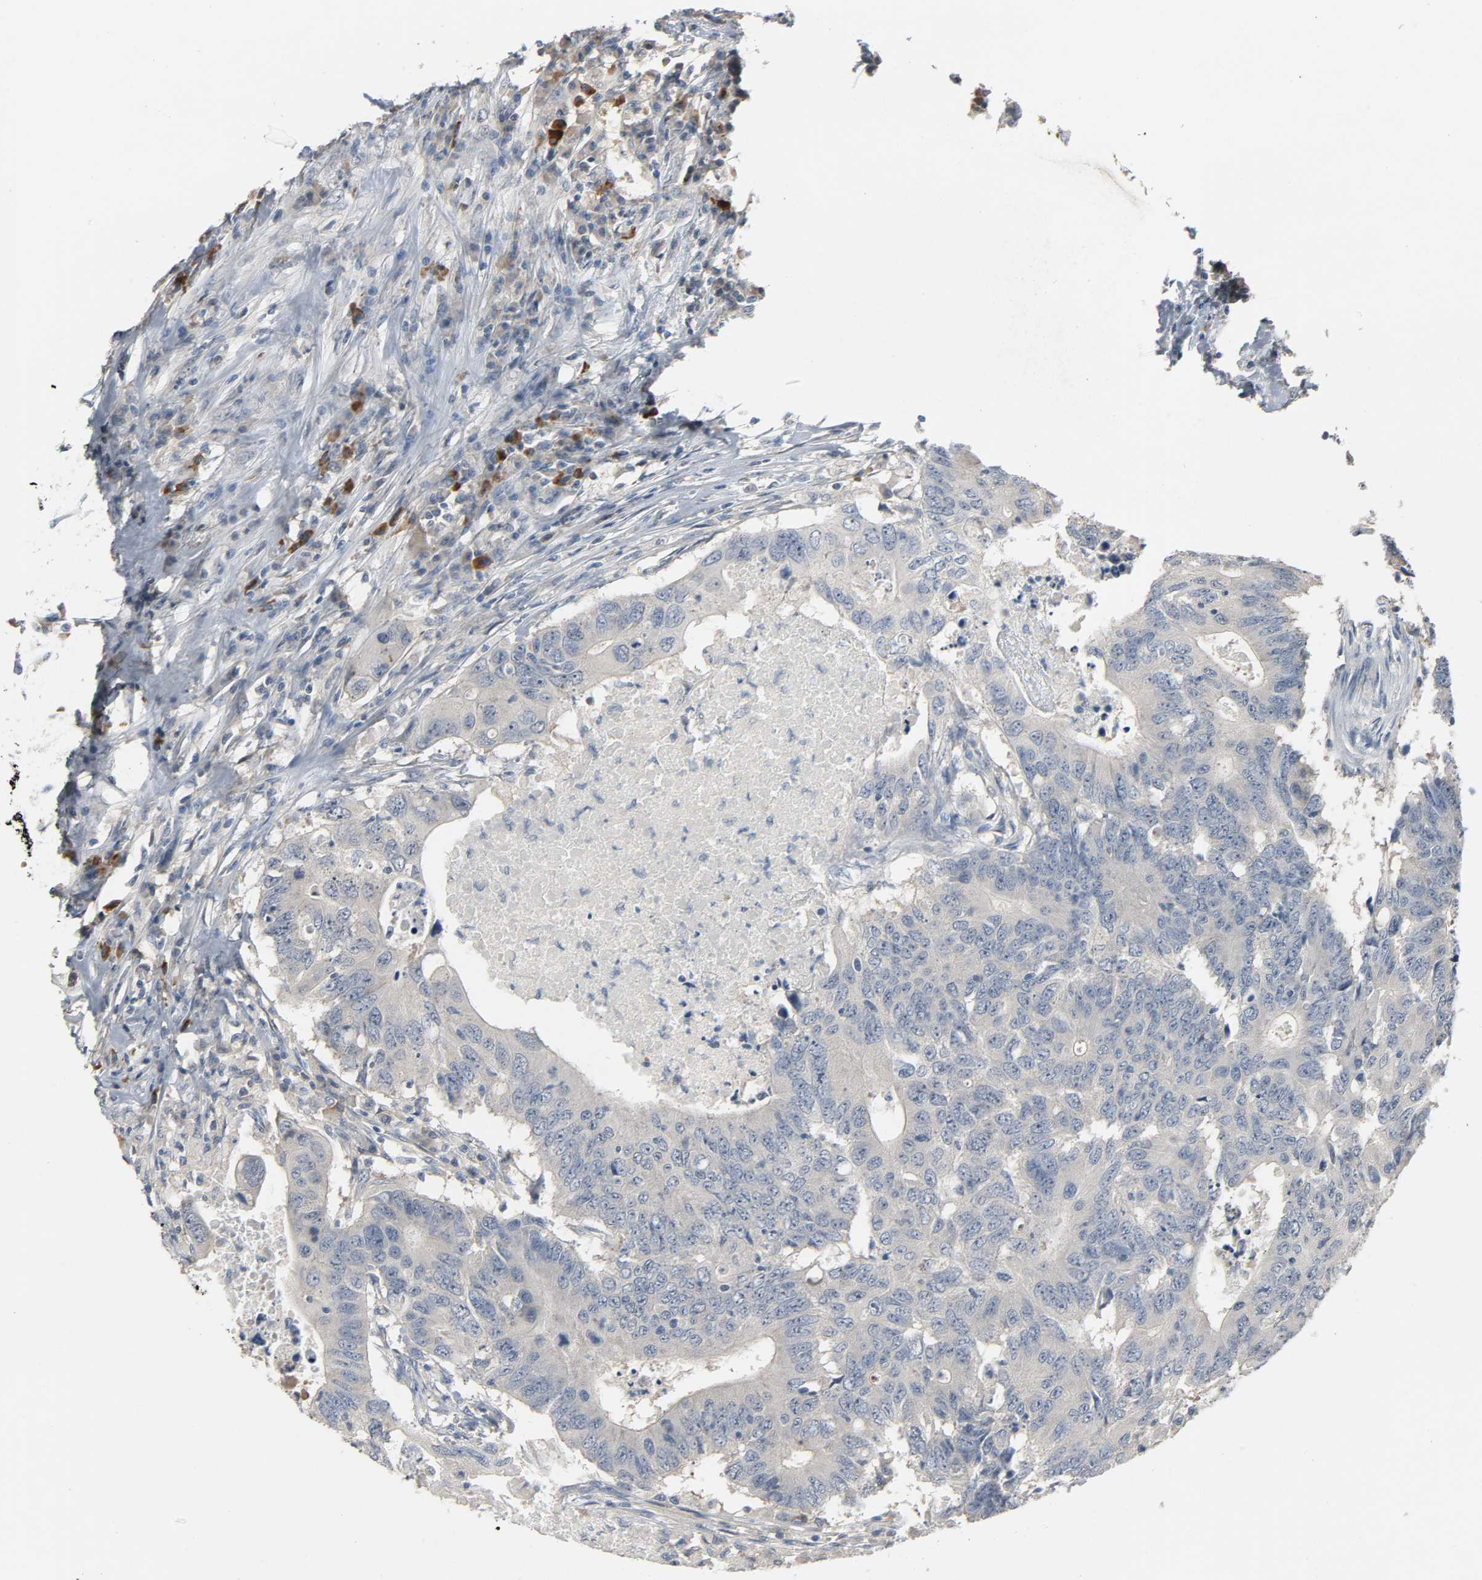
{"staining": {"intensity": "negative", "quantity": "none", "location": "none"}, "tissue": "colorectal cancer", "cell_type": "Tumor cells", "image_type": "cancer", "snomed": [{"axis": "morphology", "description": "Adenocarcinoma, NOS"}, {"axis": "topography", "description": "Colon"}], "caption": "This is an immunohistochemistry (IHC) histopathology image of colorectal adenocarcinoma. There is no staining in tumor cells.", "gene": "CD4", "patient": {"sex": "male", "age": 71}}